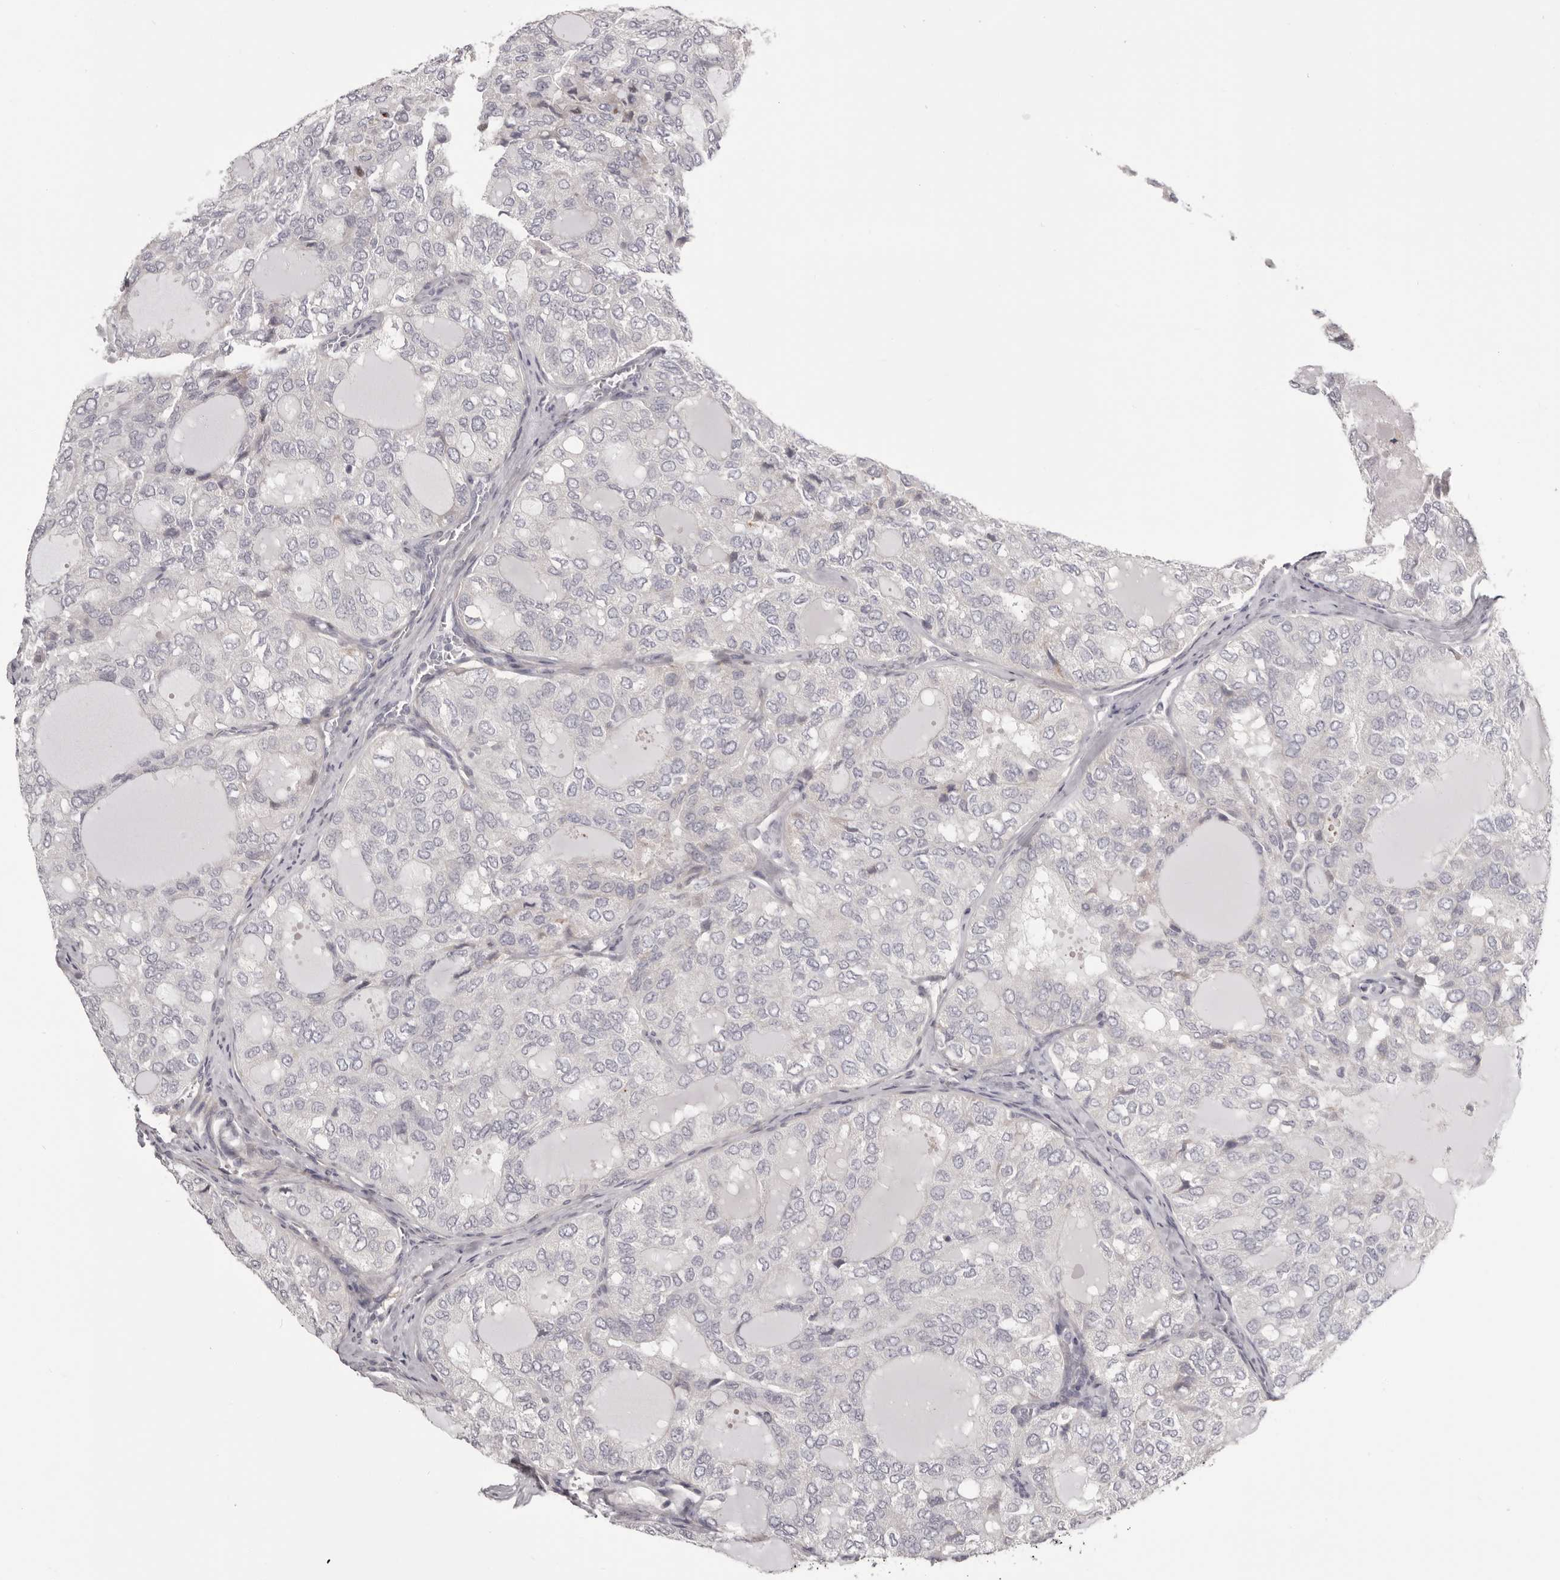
{"staining": {"intensity": "negative", "quantity": "none", "location": "none"}, "tissue": "thyroid cancer", "cell_type": "Tumor cells", "image_type": "cancer", "snomed": [{"axis": "morphology", "description": "Follicular adenoma carcinoma, NOS"}, {"axis": "topography", "description": "Thyroid gland"}], "caption": "Tumor cells show no significant expression in thyroid cancer (follicular adenoma carcinoma).", "gene": "OTUD3", "patient": {"sex": "male", "age": 75}}